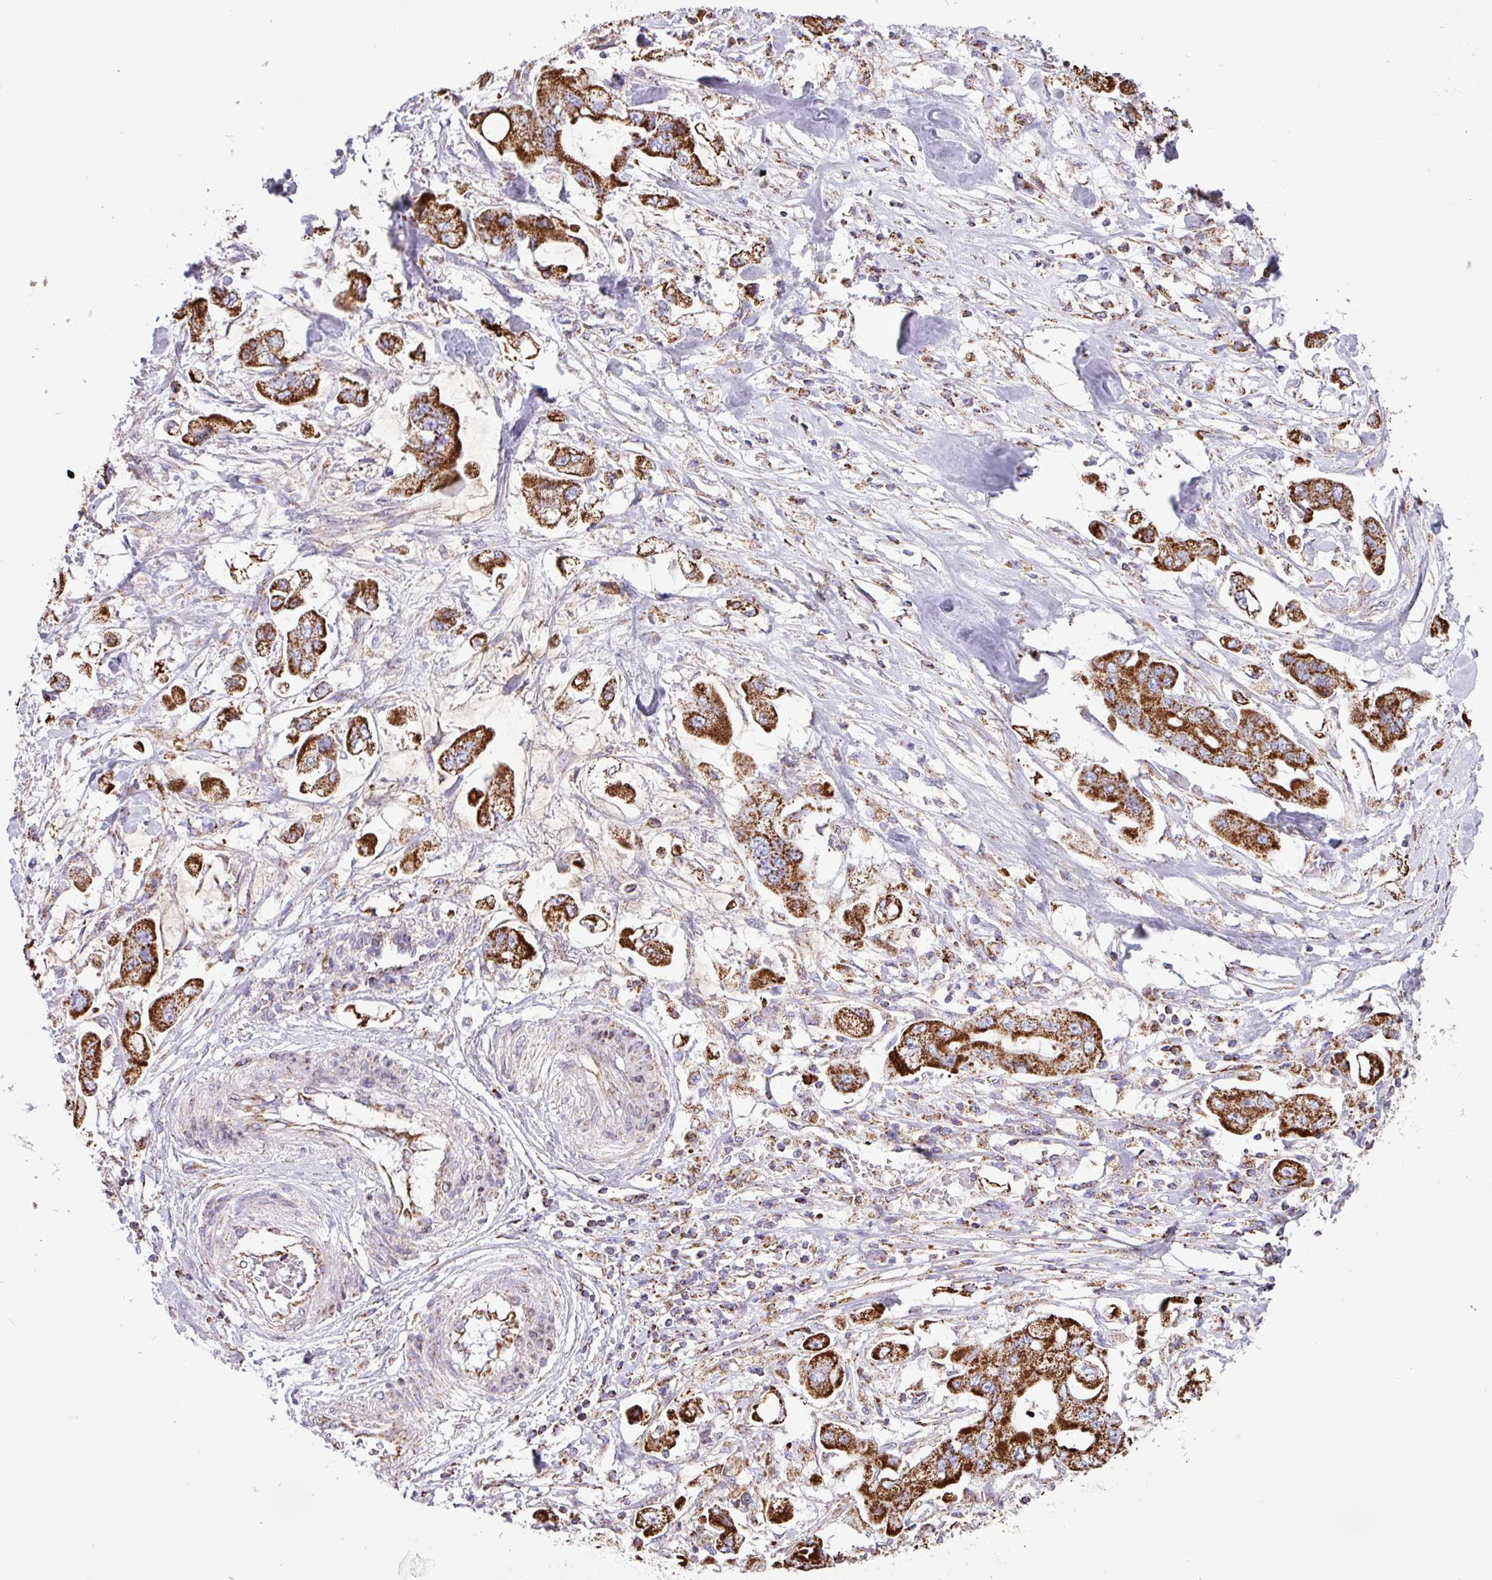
{"staining": {"intensity": "strong", "quantity": ">75%", "location": "cytoplasmic/membranous"}, "tissue": "stomach cancer", "cell_type": "Tumor cells", "image_type": "cancer", "snomed": [{"axis": "morphology", "description": "Adenocarcinoma, NOS"}, {"axis": "topography", "description": "Stomach"}], "caption": "Tumor cells show high levels of strong cytoplasmic/membranous positivity in about >75% of cells in stomach adenocarcinoma.", "gene": "RTL3", "patient": {"sex": "male", "age": 62}}